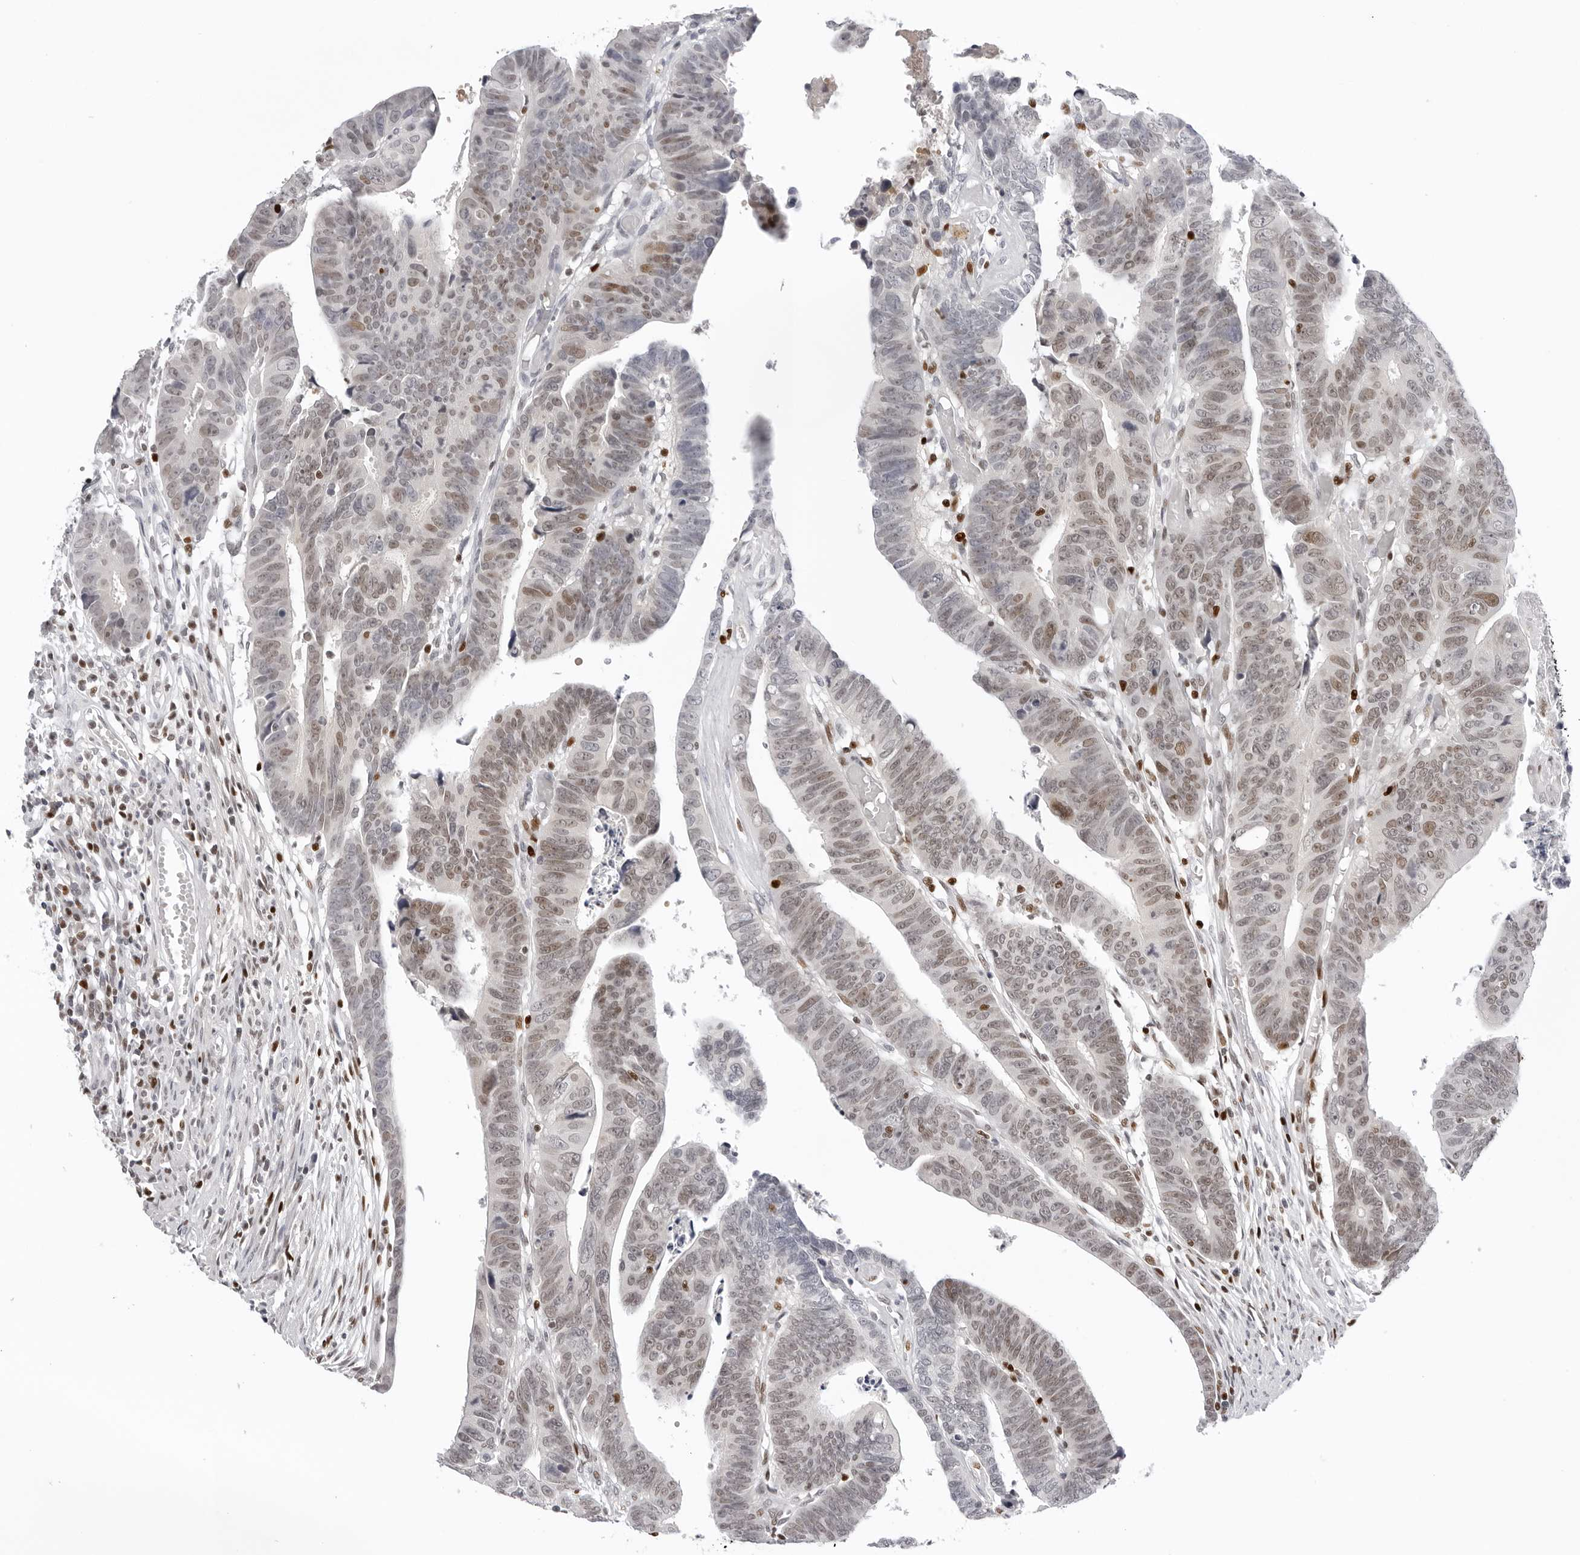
{"staining": {"intensity": "weak", "quantity": ">75%", "location": "nuclear"}, "tissue": "colorectal cancer", "cell_type": "Tumor cells", "image_type": "cancer", "snomed": [{"axis": "morphology", "description": "Adenocarcinoma, NOS"}, {"axis": "topography", "description": "Rectum"}], "caption": "An image of human colorectal adenocarcinoma stained for a protein exhibits weak nuclear brown staining in tumor cells.", "gene": "OGG1", "patient": {"sex": "female", "age": 65}}